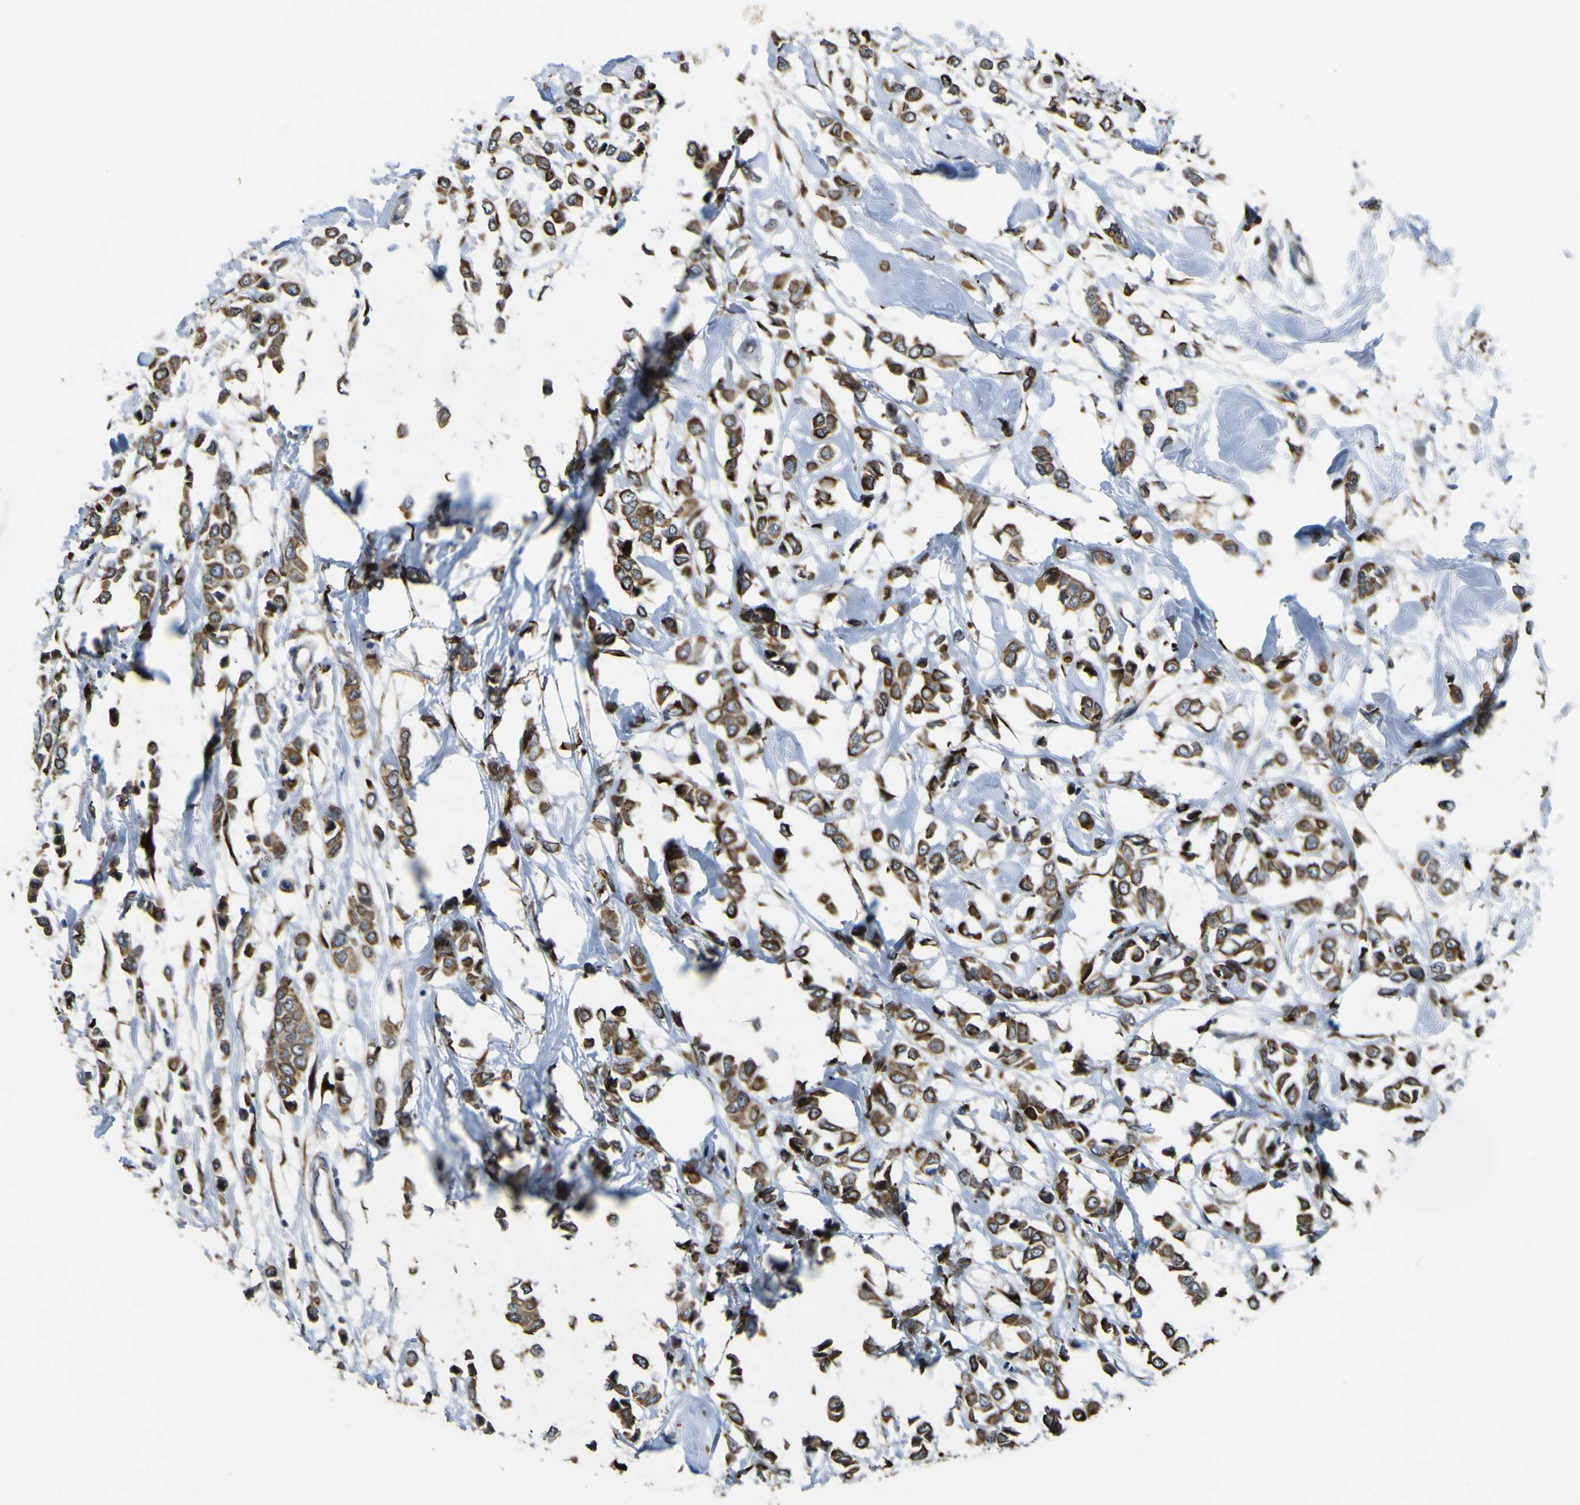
{"staining": {"intensity": "strong", "quantity": ">75%", "location": "cytoplasmic/membranous"}, "tissue": "breast cancer", "cell_type": "Tumor cells", "image_type": "cancer", "snomed": [{"axis": "morphology", "description": "Lobular carcinoma"}, {"axis": "topography", "description": "Breast"}], "caption": "The histopathology image demonstrates immunohistochemical staining of breast cancer (lobular carcinoma). There is strong cytoplasmic/membranous staining is identified in about >75% of tumor cells.", "gene": "LBHD1", "patient": {"sex": "female", "age": 51}}